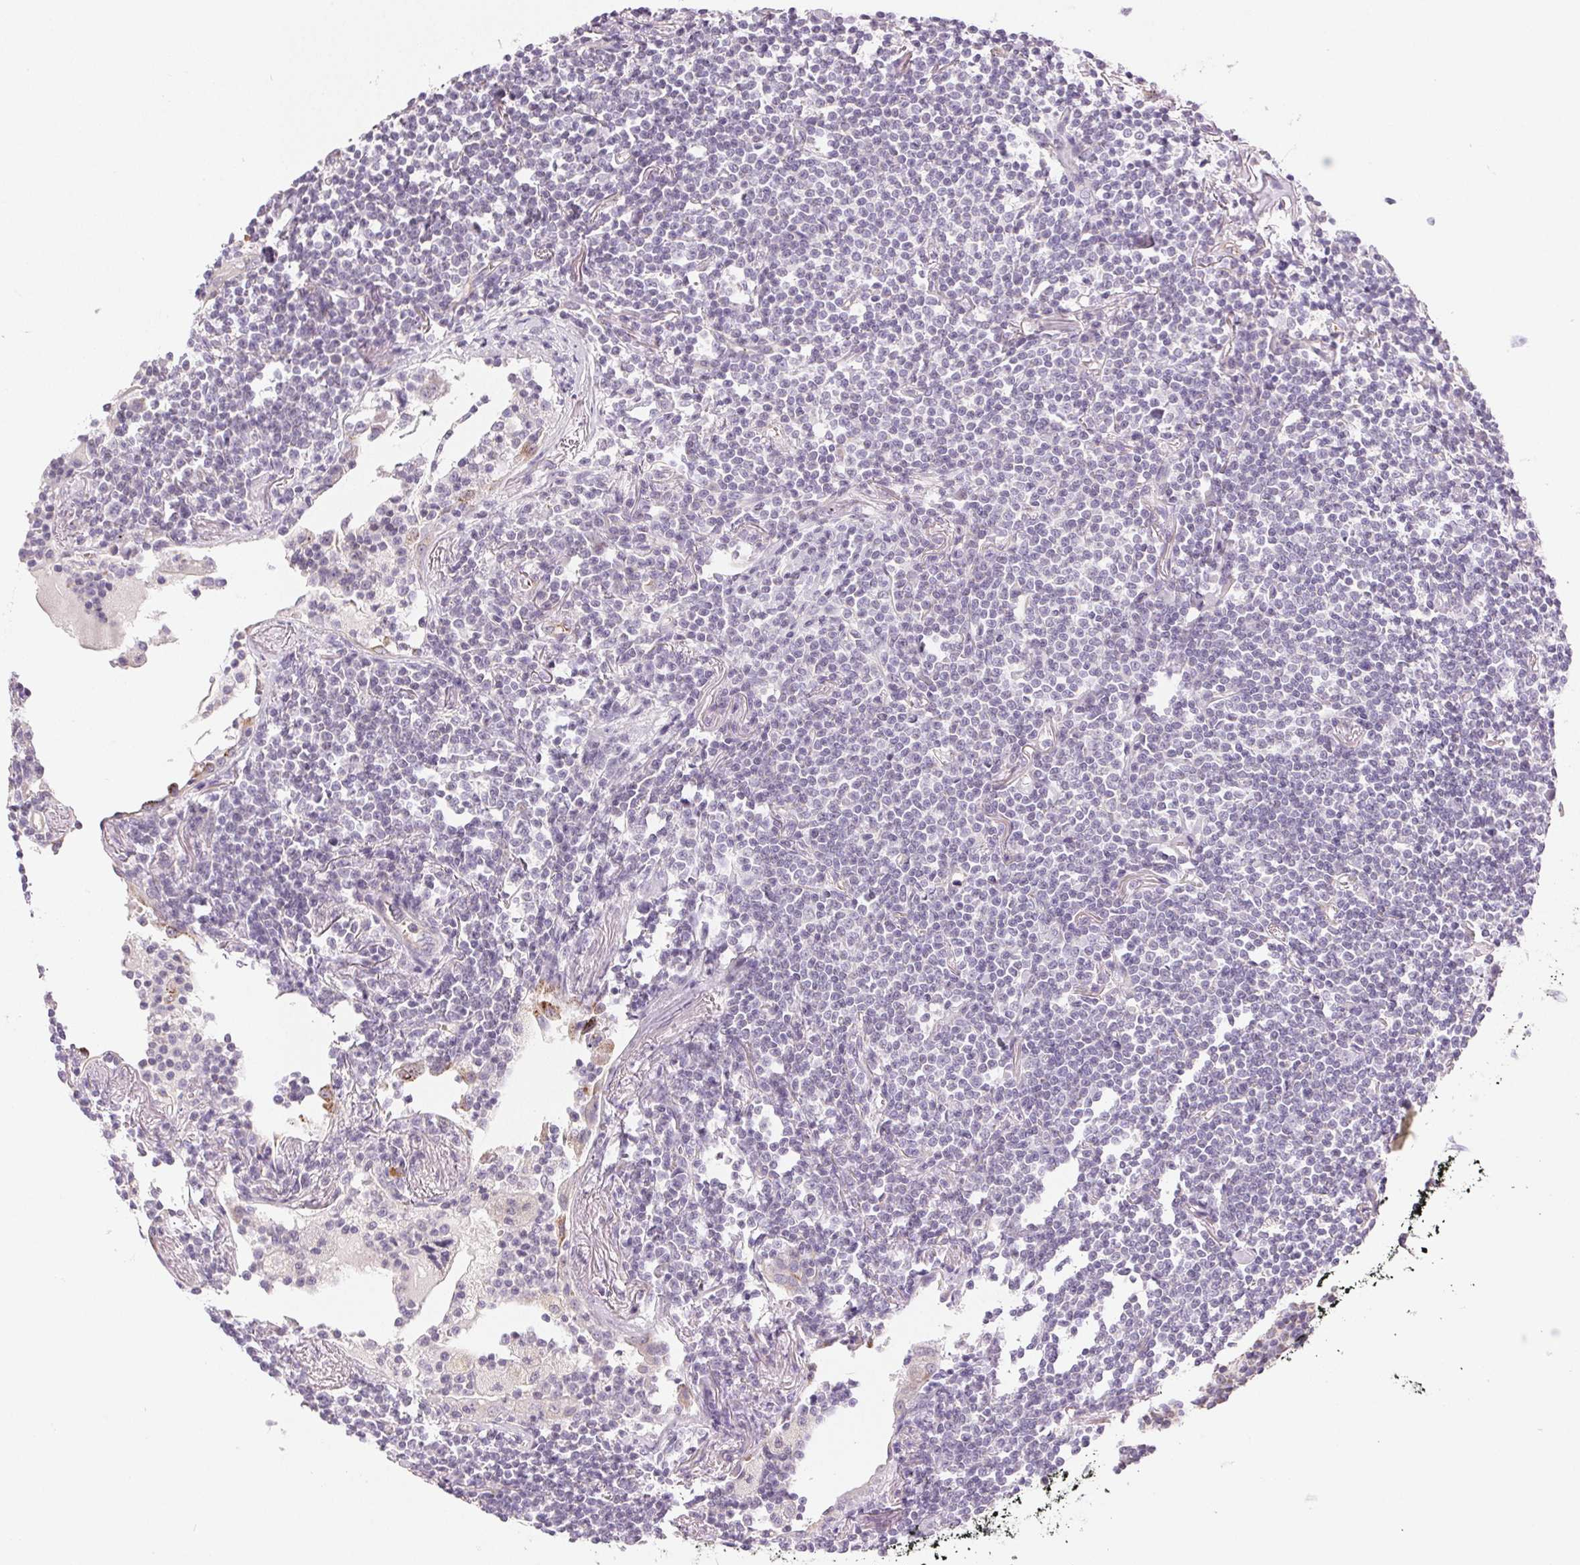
{"staining": {"intensity": "negative", "quantity": "none", "location": "none"}, "tissue": "lymphoma", "cell_type": "Tumor cells", "image_type": "cancer", "snomed": [{"axis": "morphology", "description": "Malignant lymphoma, non-Hodgkin's type, Low grade"}, {"axis": "topography", "description": "Lung"}], "caption": "Tumor cells show no significant expression in lymphoma.", "gene": "SMYD1", "patient": {"sex": "female", "age": 71}}